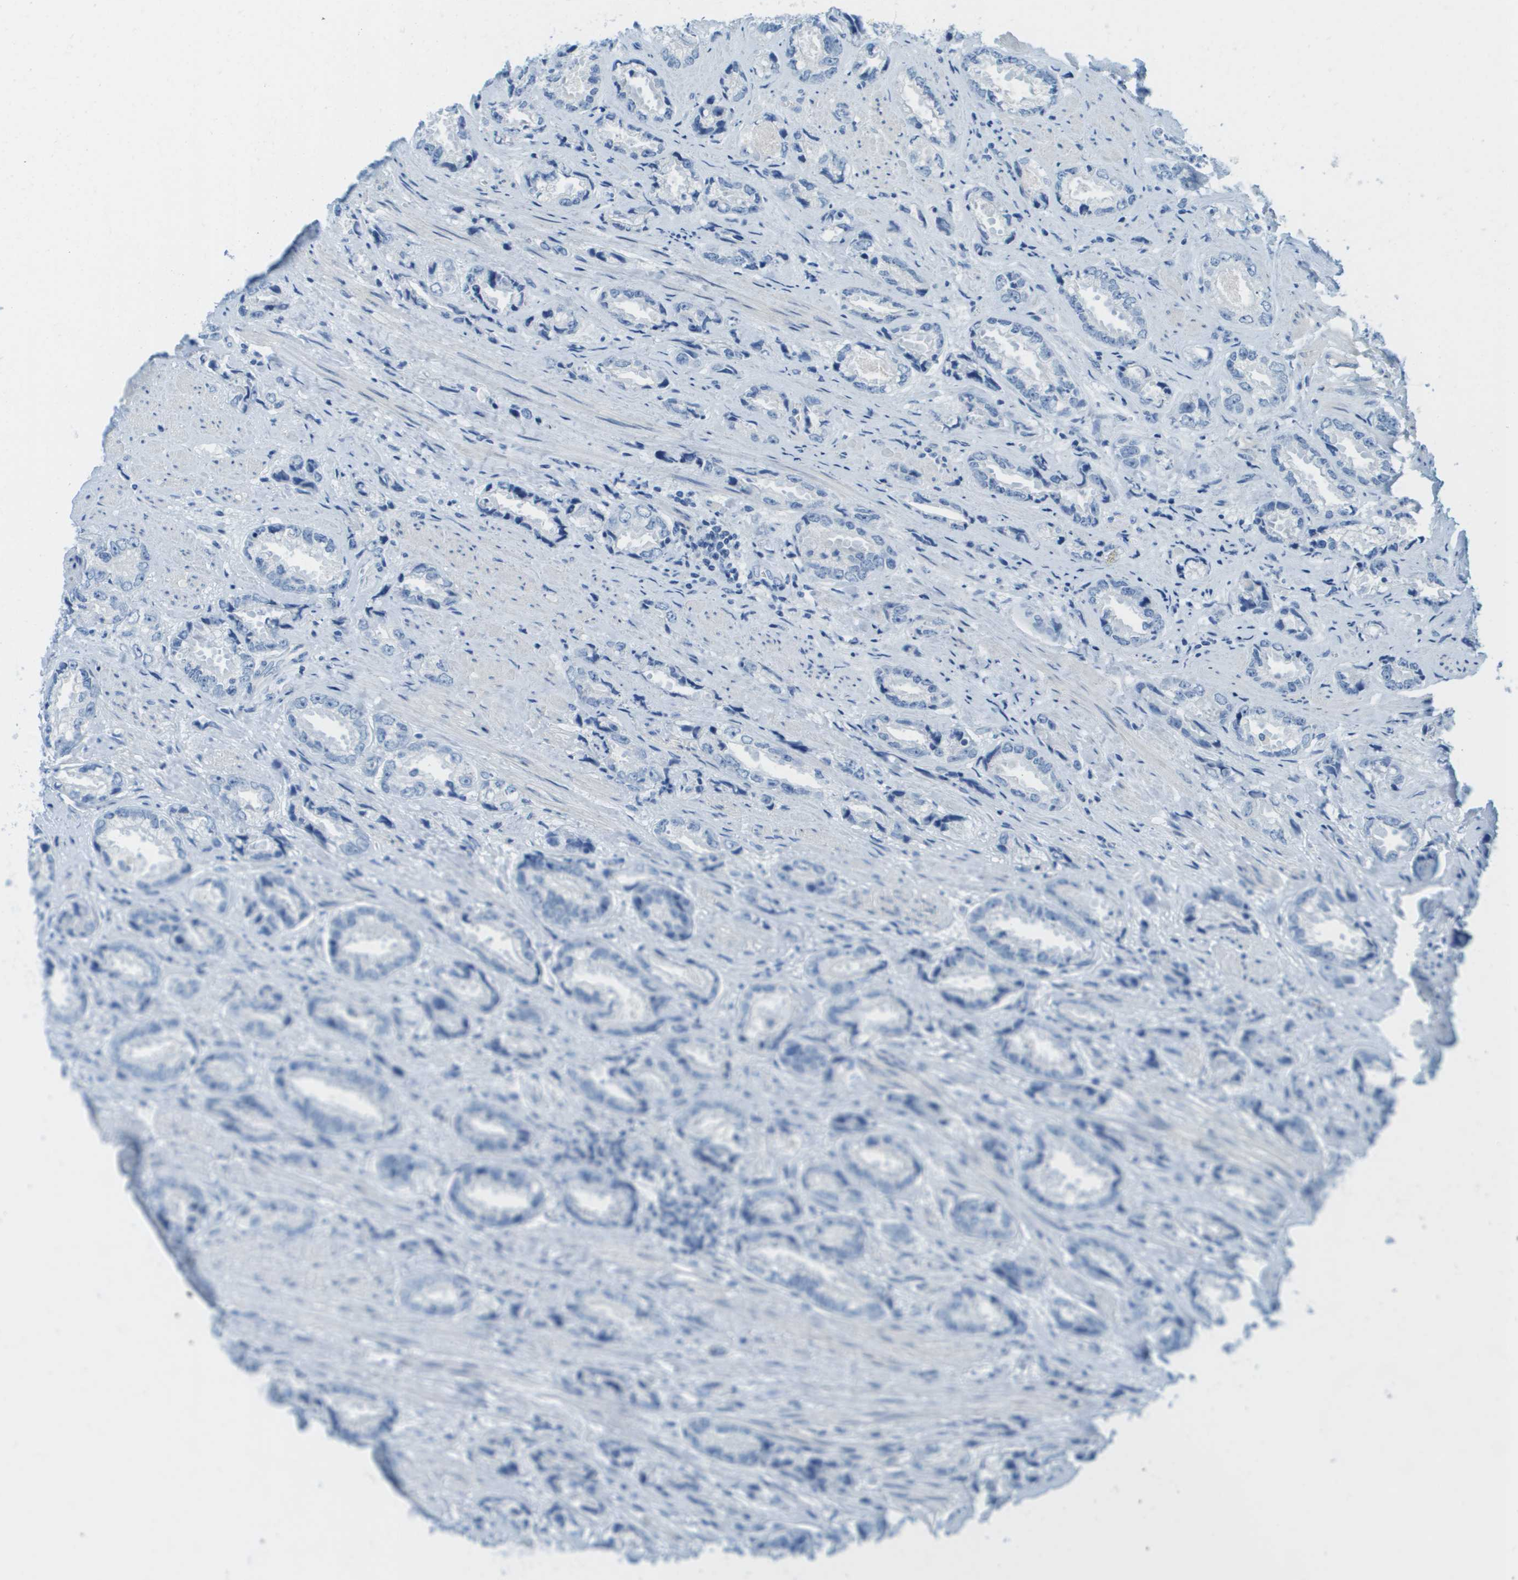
{"staining": {"intensity": "negative", "quantity": "none", "location": "none"}, "tissue": "prostate cancer", "cell_type": "Tumor cells", "image_type": "cancer", "snomed": [{"axis": "morphology", "description": "Adenocarcinoma, High grade"}, {"axis": "topography", "description": "Prostate"}], "caption": "Tumor cells show no significant protein positivity in prostate cancer (adenocarcinoma (high-grade)).", "gene": "CDHR2", "patient": {"sex": "male", "age": 61}}